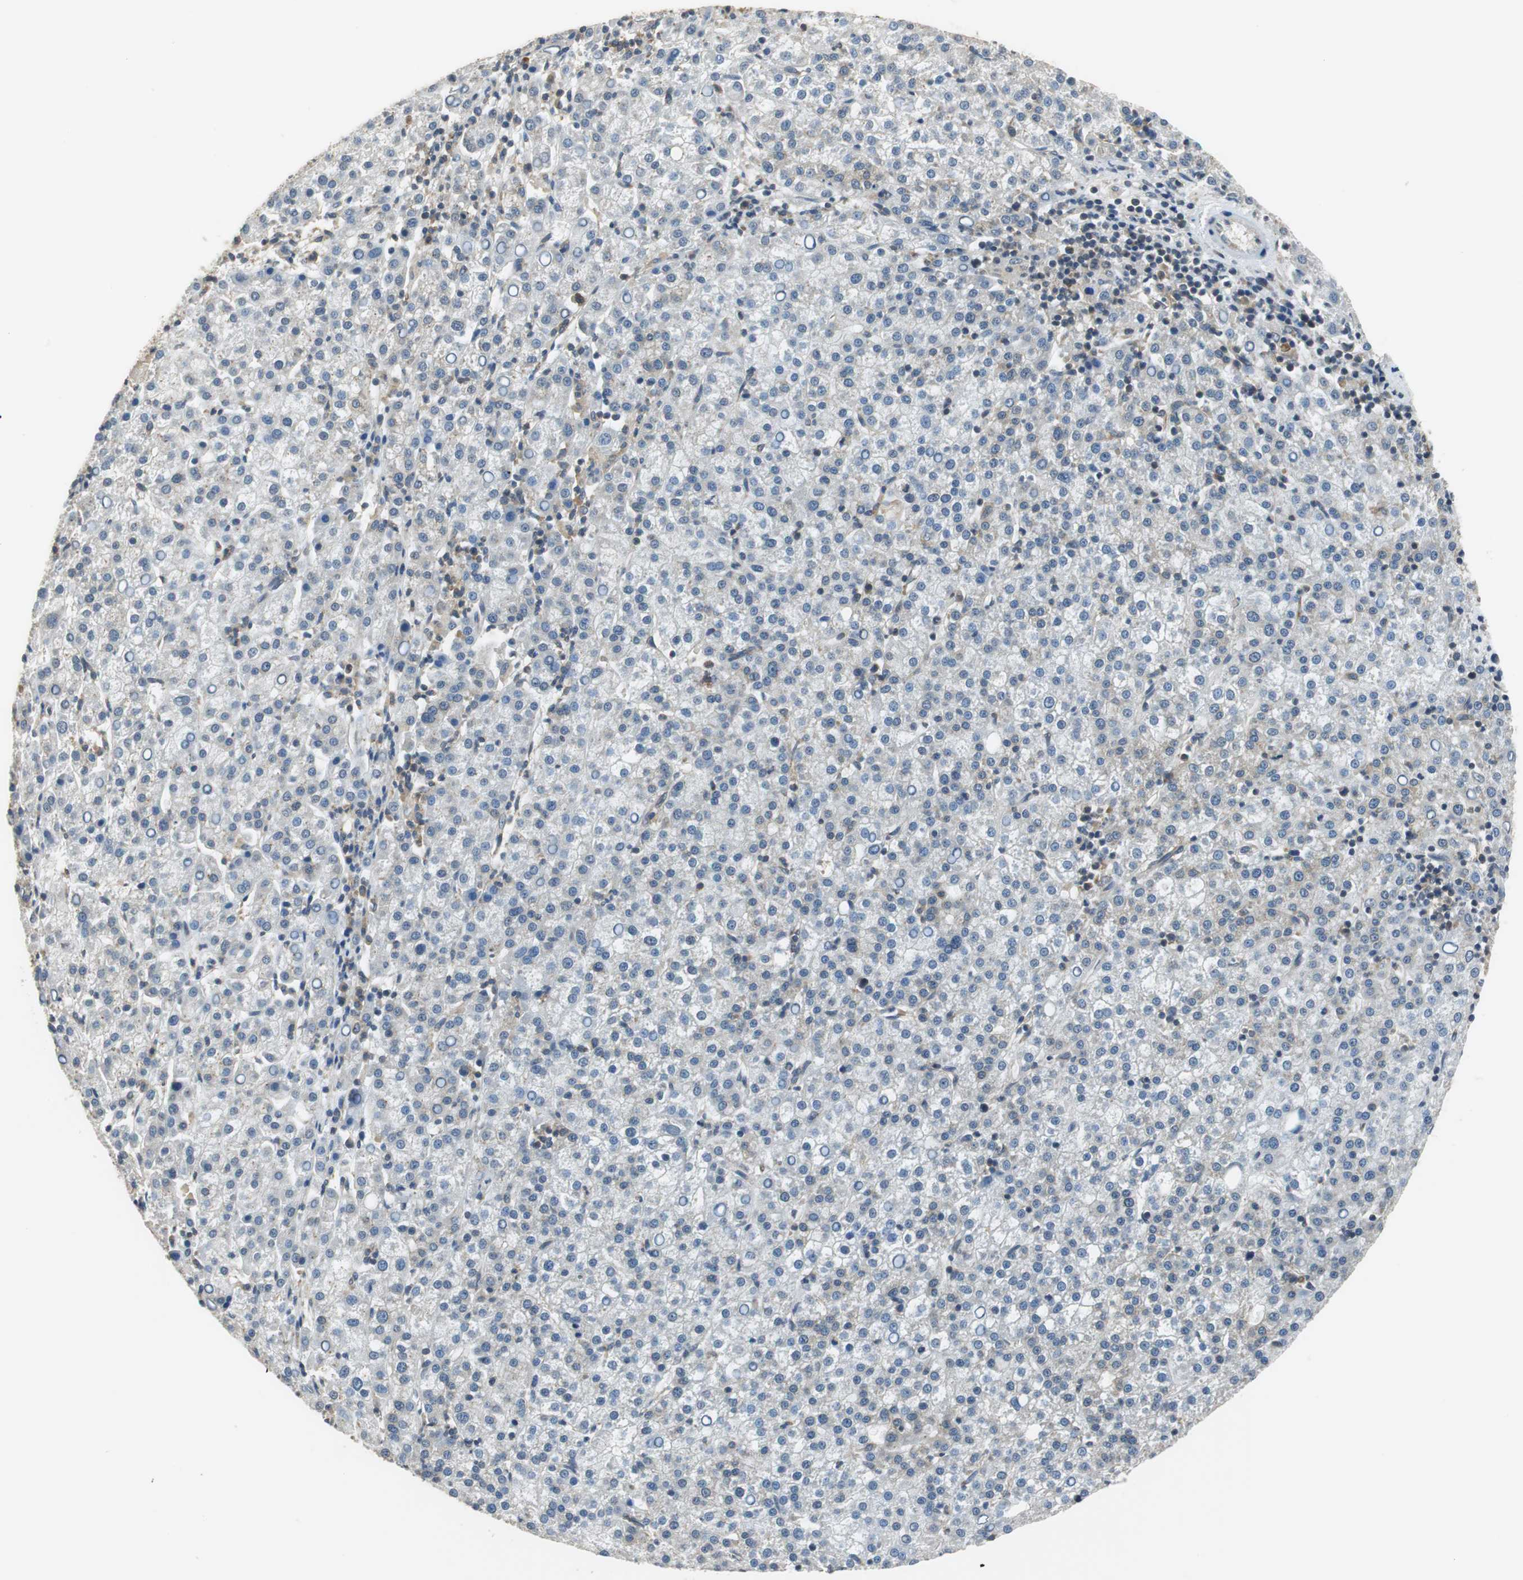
{"staining": {"intensity": "weak", "quantity": "<25%", "location": "cytoplasmic/membranous"}, "tissue": "liver cancer", "cell_type": "Tumor cells", "image_type": "cancer", "snomed": [{"axis": "morphology", "description": "Carcinoma, Hepatocellular, NOS"}, {"axis": "topography", "description": "Liver"}], "caption": "This is an immunohistochemistry (IHC) image of hepatocellular carcinoma (liver). There is no expression in tumor cells.", "gene": "CNOT3", "patient": {"sex": "female", "age": 58}}